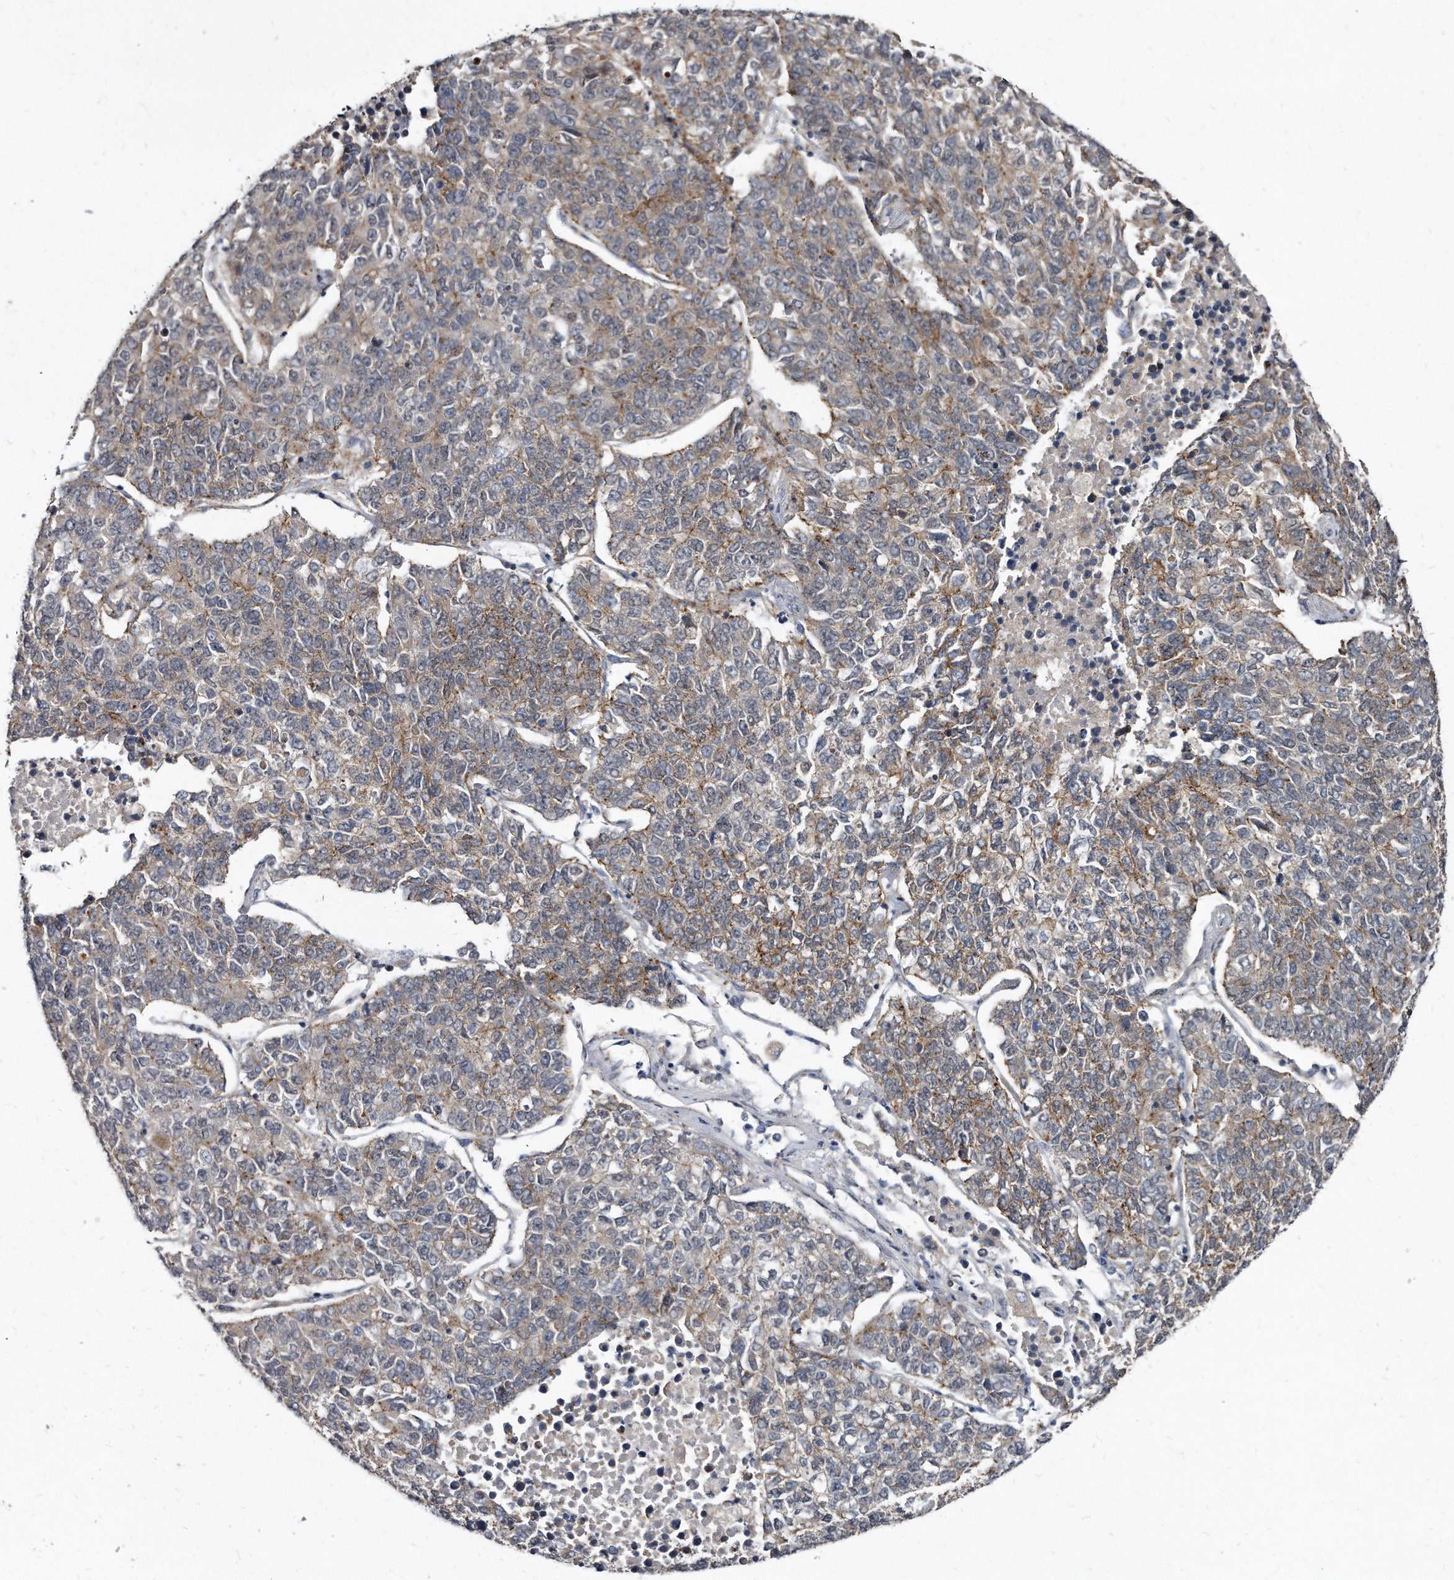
{"staining": {"intensity": "moderate", "quantity": "25%-75%", "location": "cytoplasmic/membranous"}, "tissue": "lung cancer", "cell_type": "Tumor cells", "image_type": "cancer", "snomed": [{"axis": "morphology", "description": "Adenocarcinoma, NOS"}, {"axis": "topography", "description": "Lung"}], "caption": "Immunohistochemical staining of human lung cancer (adenocarcinoma) shows medium levels of moderate cytoplasmic/membranous positivity in approximately 25%-75% of tumor cells.", "gene": "KLHDC3", "patient": {"sex": "male", "age": 49}}